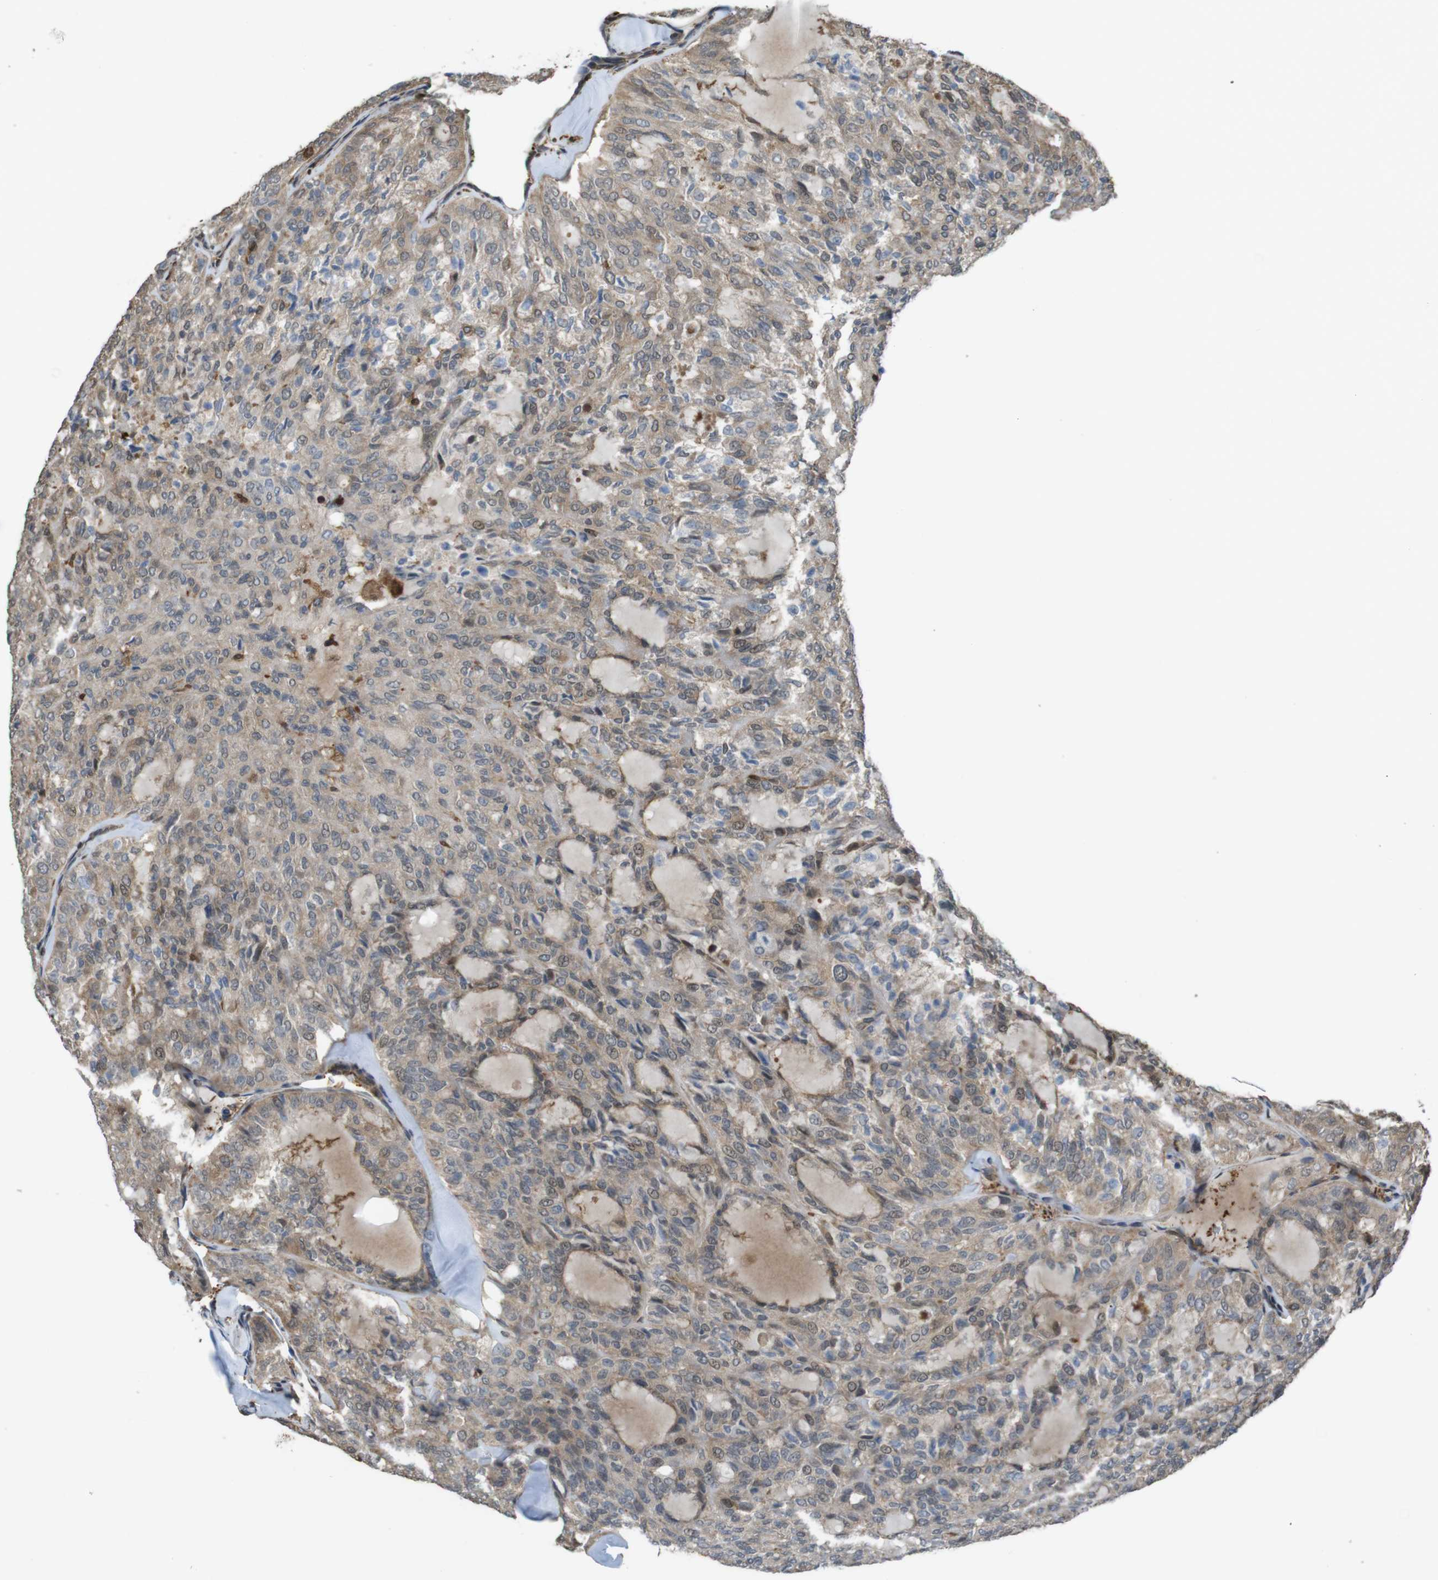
{"staining": {"intensity": "moderate", "quantity": ">75%", "location": "cytoplasmic/membranous"}, "tissue": "thyroid cancer", "cell_type": "Tumor cells", "image_type": "cancer", "snomed": [{"axis": "morphology", "description": "Follicular adenoma carcinoma, NOS"}, {"axis": "topography", "description": "Thyroid gland"}], "caption": "Protein staining reveals moderate cytoplasmic/membranous positivity in about >75% of tumor cells in follicular adenoma carcinoma (thyroid).", "gene": "ARHGDIA", "patient": {"sex": "male", "age": 75}}